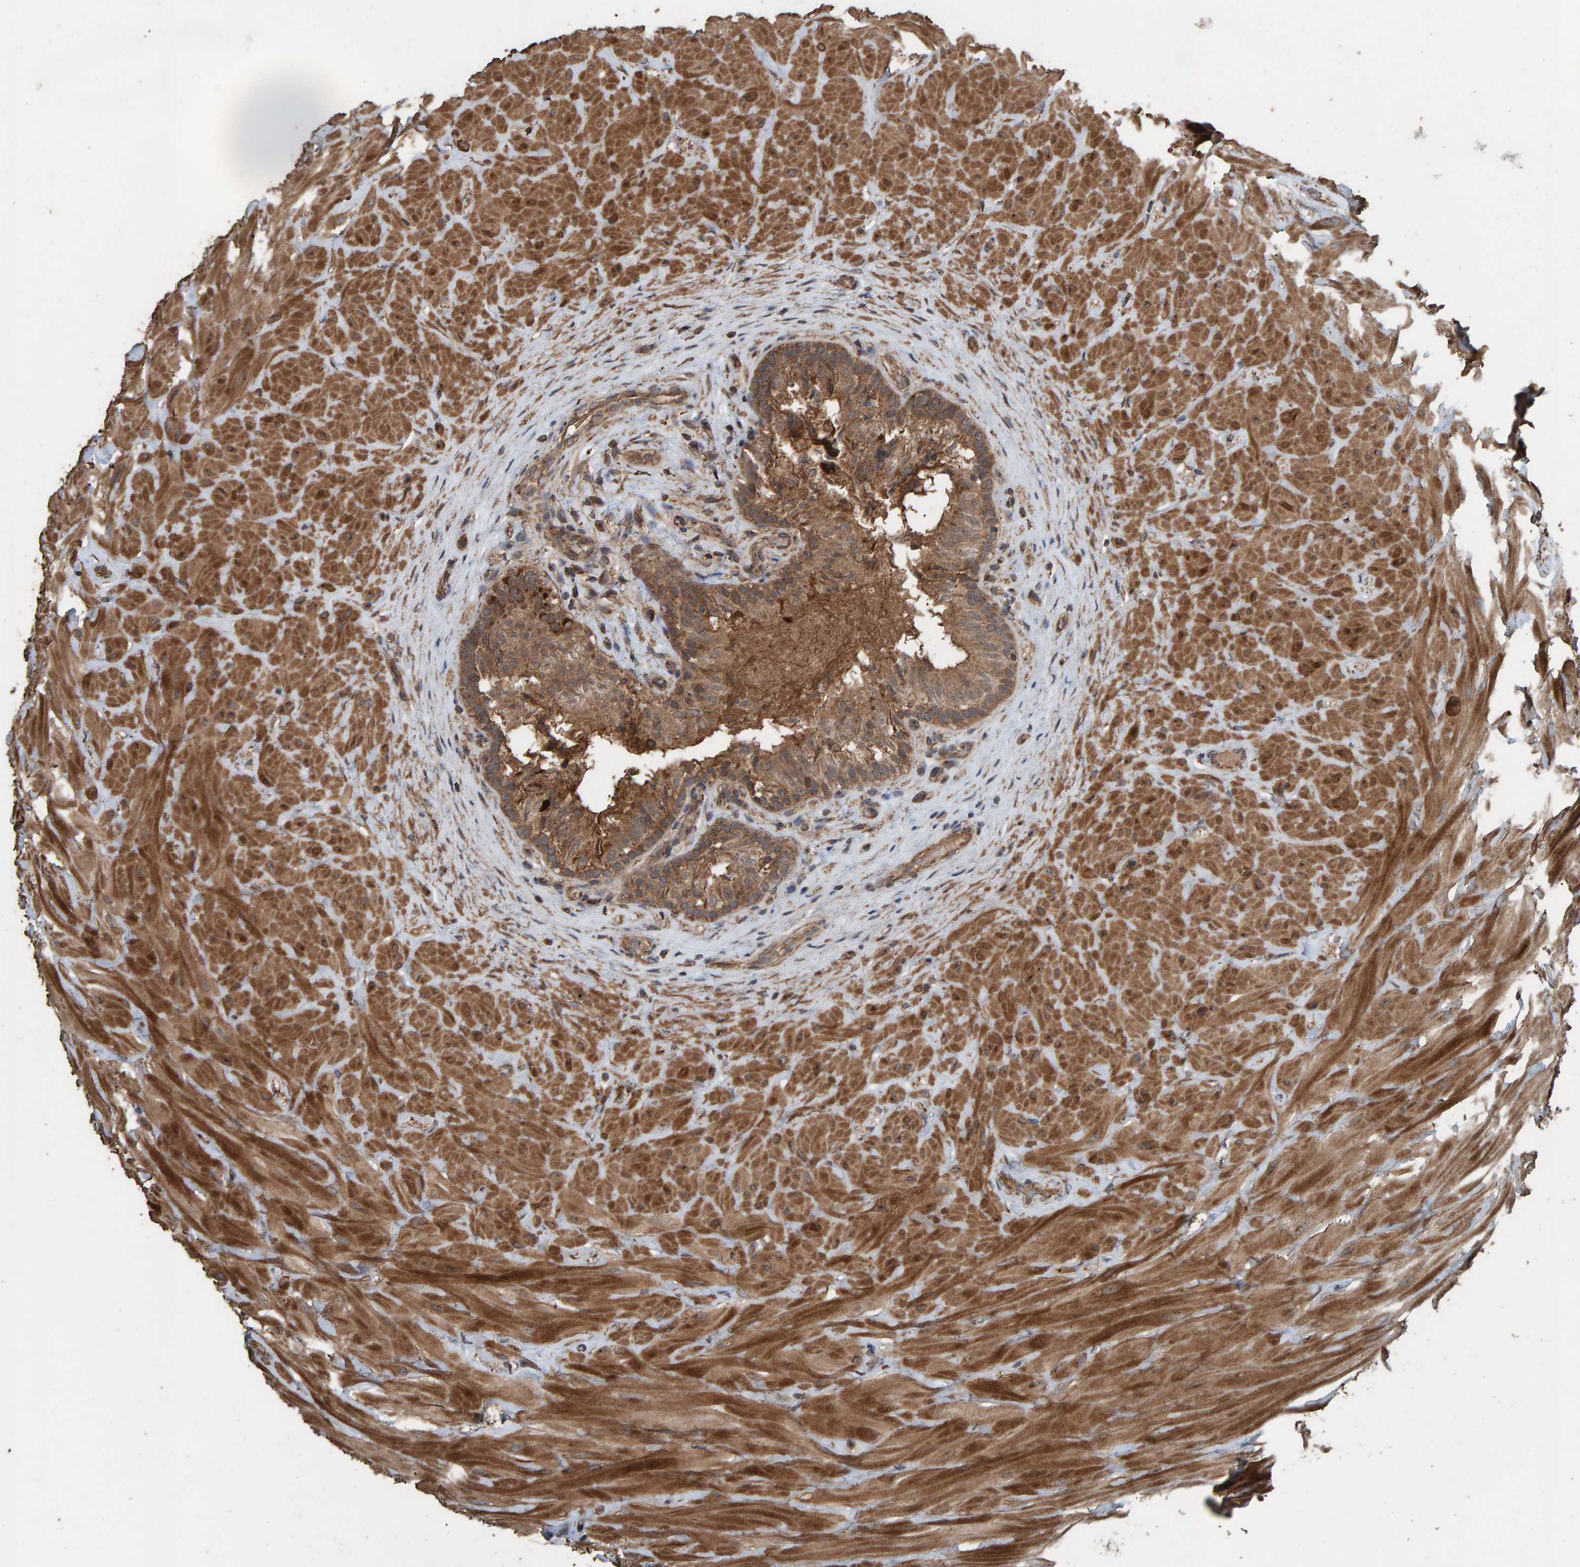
{"staining": {"intensity": "moderate", "quantity": ">75%", "location": "cytoplasmic/membranous"}, "tissue": "epididymis", "cell_type": "Glandular cells", "image_type": "normal", "snomed": [{"axis": "morphology", "description": "Normal tissue, NOS"}, {"axis": "topography", "description": "Soft tissue"}, {"axis": "topography", "description": "Epididymis"}], "caption": "Protein expression analysis of unremarkable human epididymis reveals moderate cytoplasmic/membranous positivity in approximately >75% of glandular cells.", "gene": "DUS1L", "patient": {"sex": "male", "age": 26}}